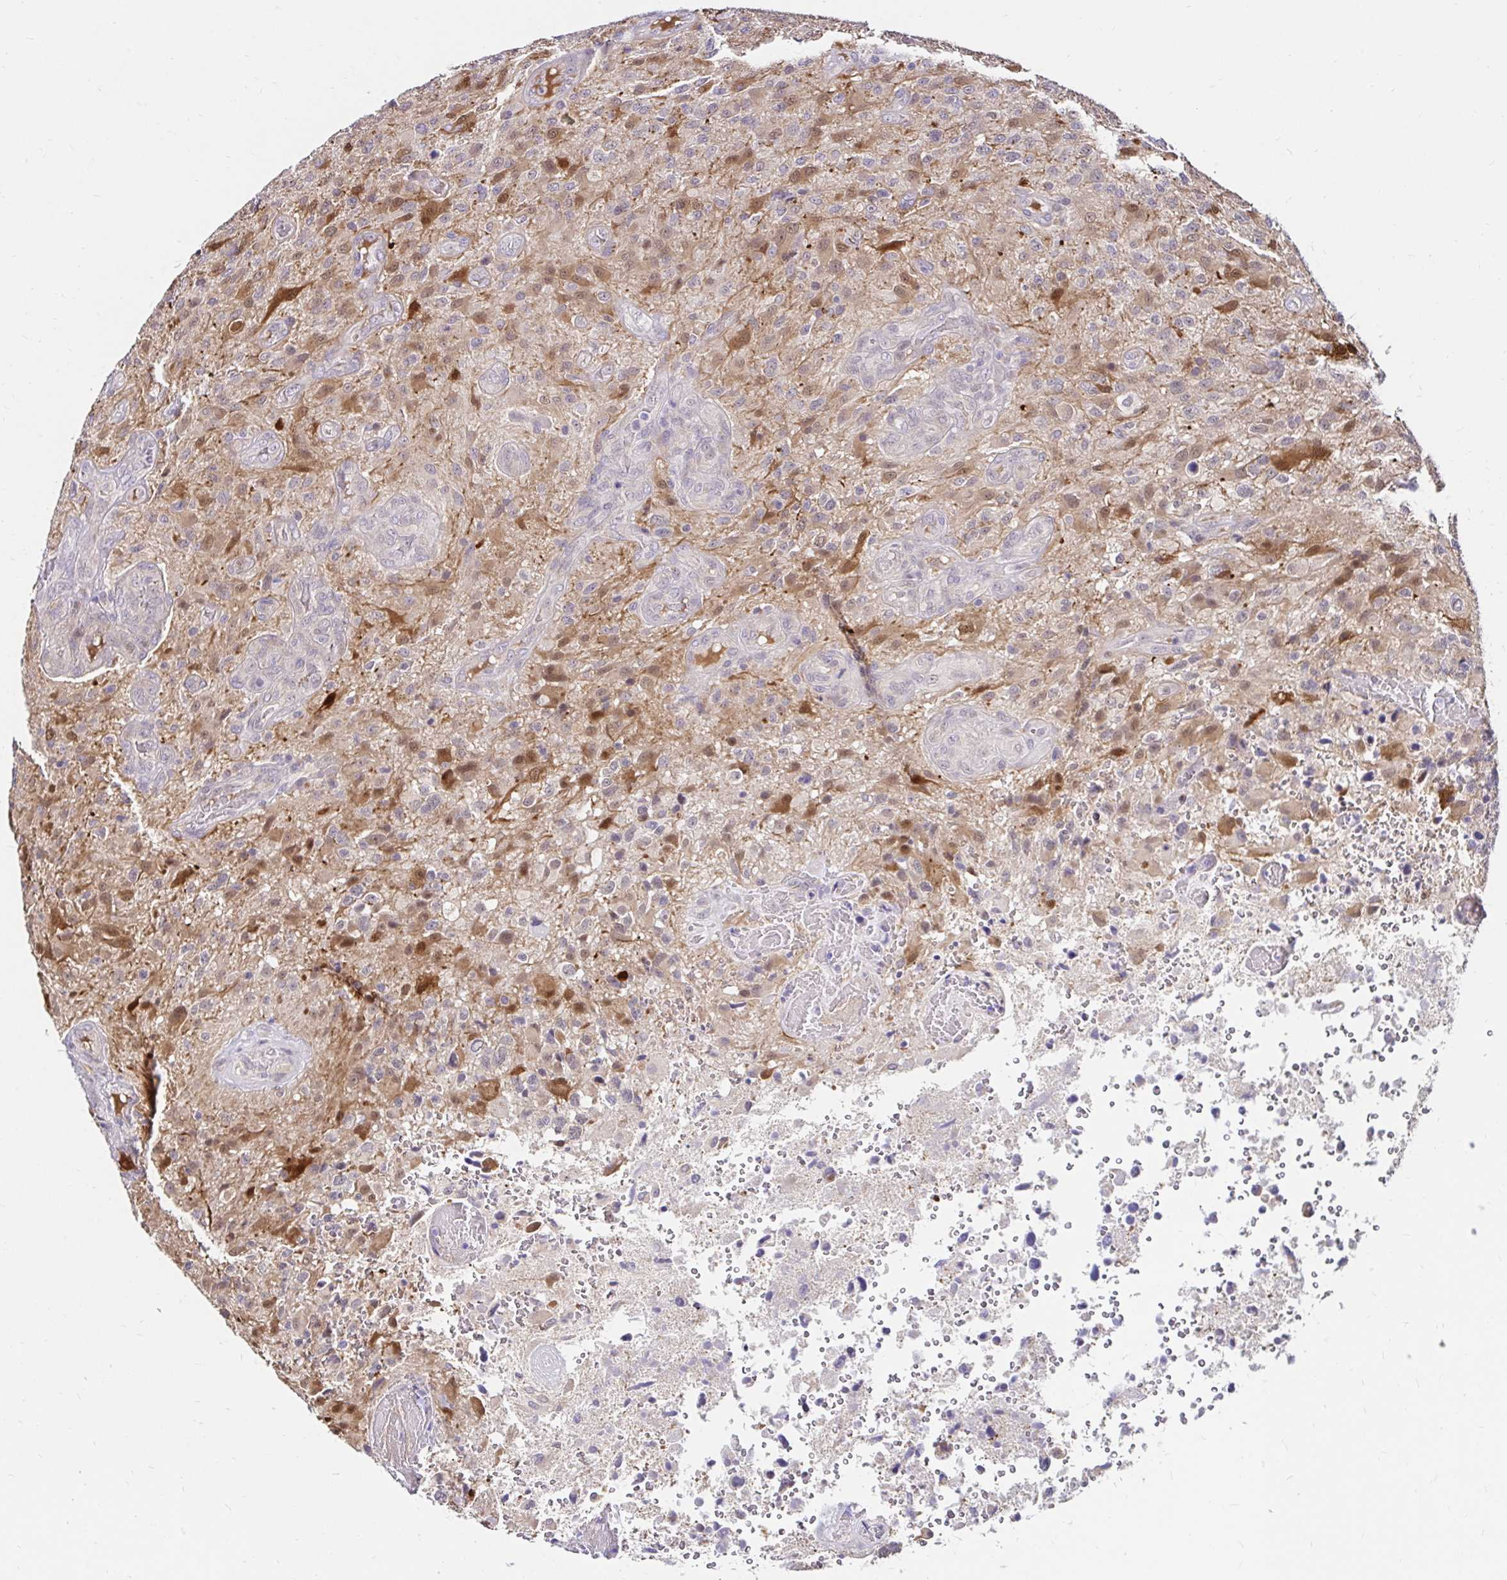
{"staining": {"intensity": "moderate", "quantity": "<25%", "location": "cytoplasmic/membranous"}, "tissue": "glioma", "cell_type": "Tumor cells", "image_type": "cancer", "snomed": [{"axis": "morphology", "description": "Glioma, malignant, High grade"}, {"axis": "topography", "description": "Brain"}], "caption": "Glioma was stained to show a protein in brown. There is low levels of moderate cytoplasmic/membranous expression in approximately <25% of tumor cells.", "gene": "GUCY1A1", "patient": {"sex": "male", "age": 53}}